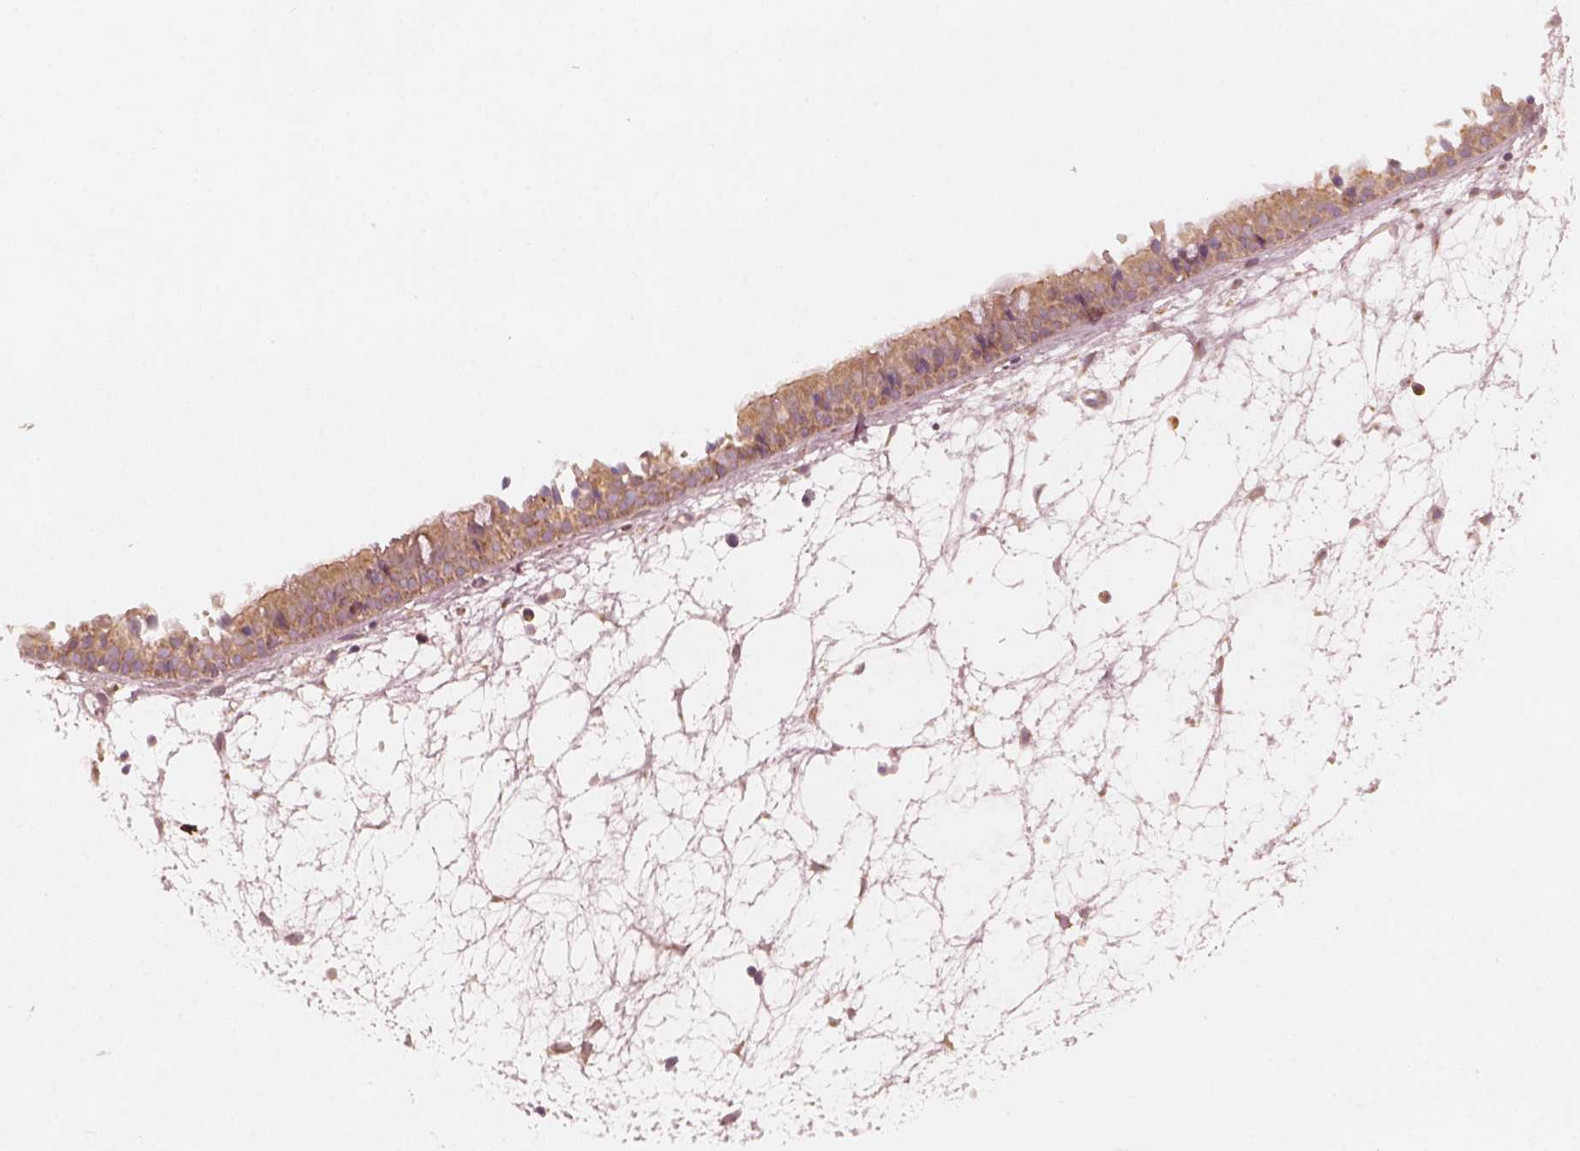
{"staining": {"intensity": "moderate", "quantity": ">75%", "location": "cytoplasmic/membranous"}, "tissue": "nasopharynx", "cell_type": "Respiratory epithelial cells", "image_type": "normal", "snomed": [{"axis": "morphology", "description": "Normal tissue, NOS"}, {"axis": "topography", "description": "Nasopharynx"}], "caption": "Immunohistochemistry (DAB) staining of normal human nasopharynx demonstrates moderate cytoplasmic/membranous protein positivity in about >75% of respiratory epithelial cells. The staining was performed using DAB, with brown indicating positive protein expression. Nuclei are stained blue with hematoxylin.", "gene": "FAF2", "patient": {"sex": "male", "age": 31}}